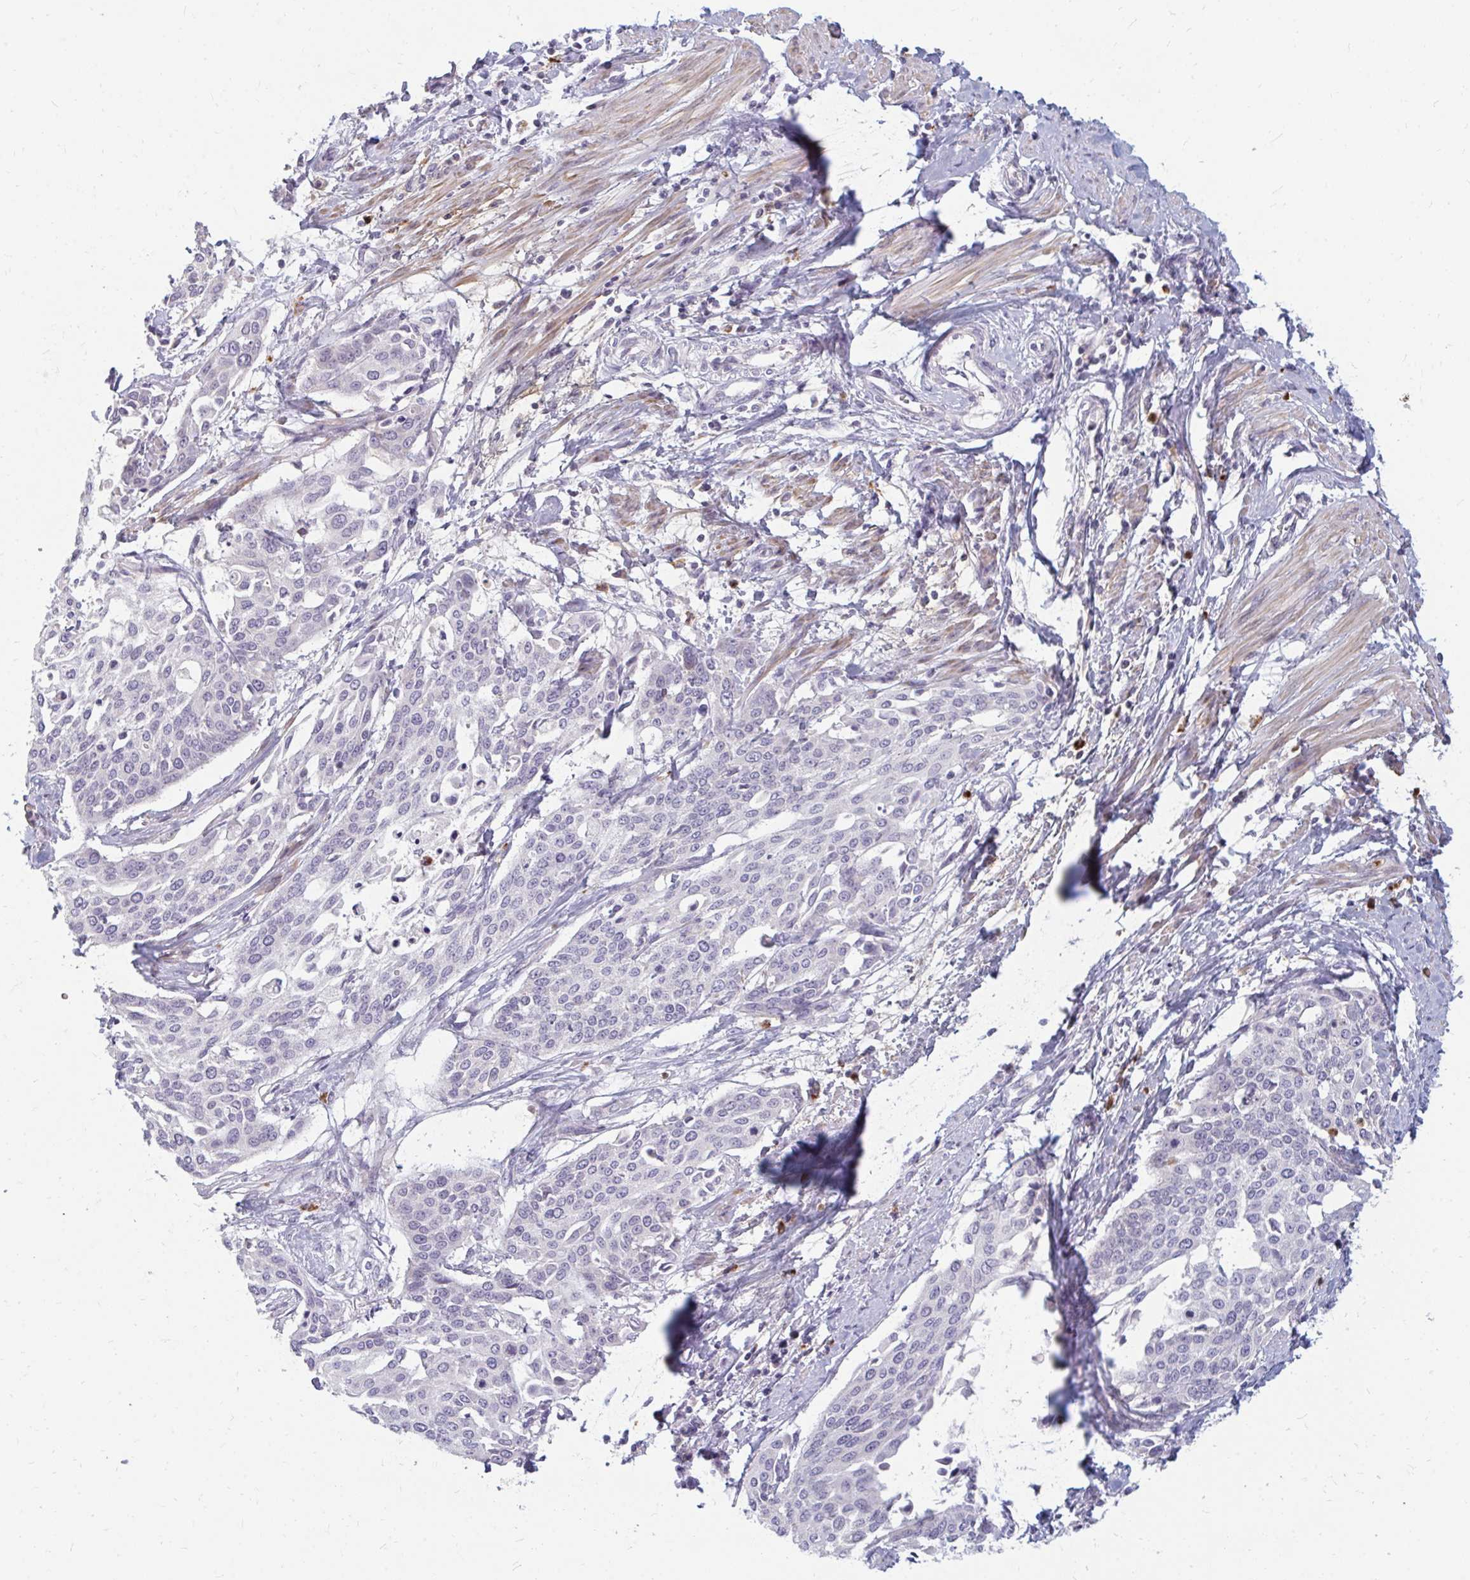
{"staining": {"intensity": "negative", "quantity": "none", "location": "none"}, "tissue": "cervical cancer", "cell_type": "Tumor cells", "image_type": "cancer", "snomed": [{"axis": "morphology", "description": "Squamous cell carcinoma, NOS"}, {"axis": "topography", "description": "Cervix"}], "caption": "An immunohistochemistry (IHC) histopathology image of cervical cancer (squamous cell carcinoma) is shown. There is no staining in tumor cells of cervical cancer (squamous cell carcinoma).", "gene": "RAB33A", "patient": {"sex": "female", "age": 44}}